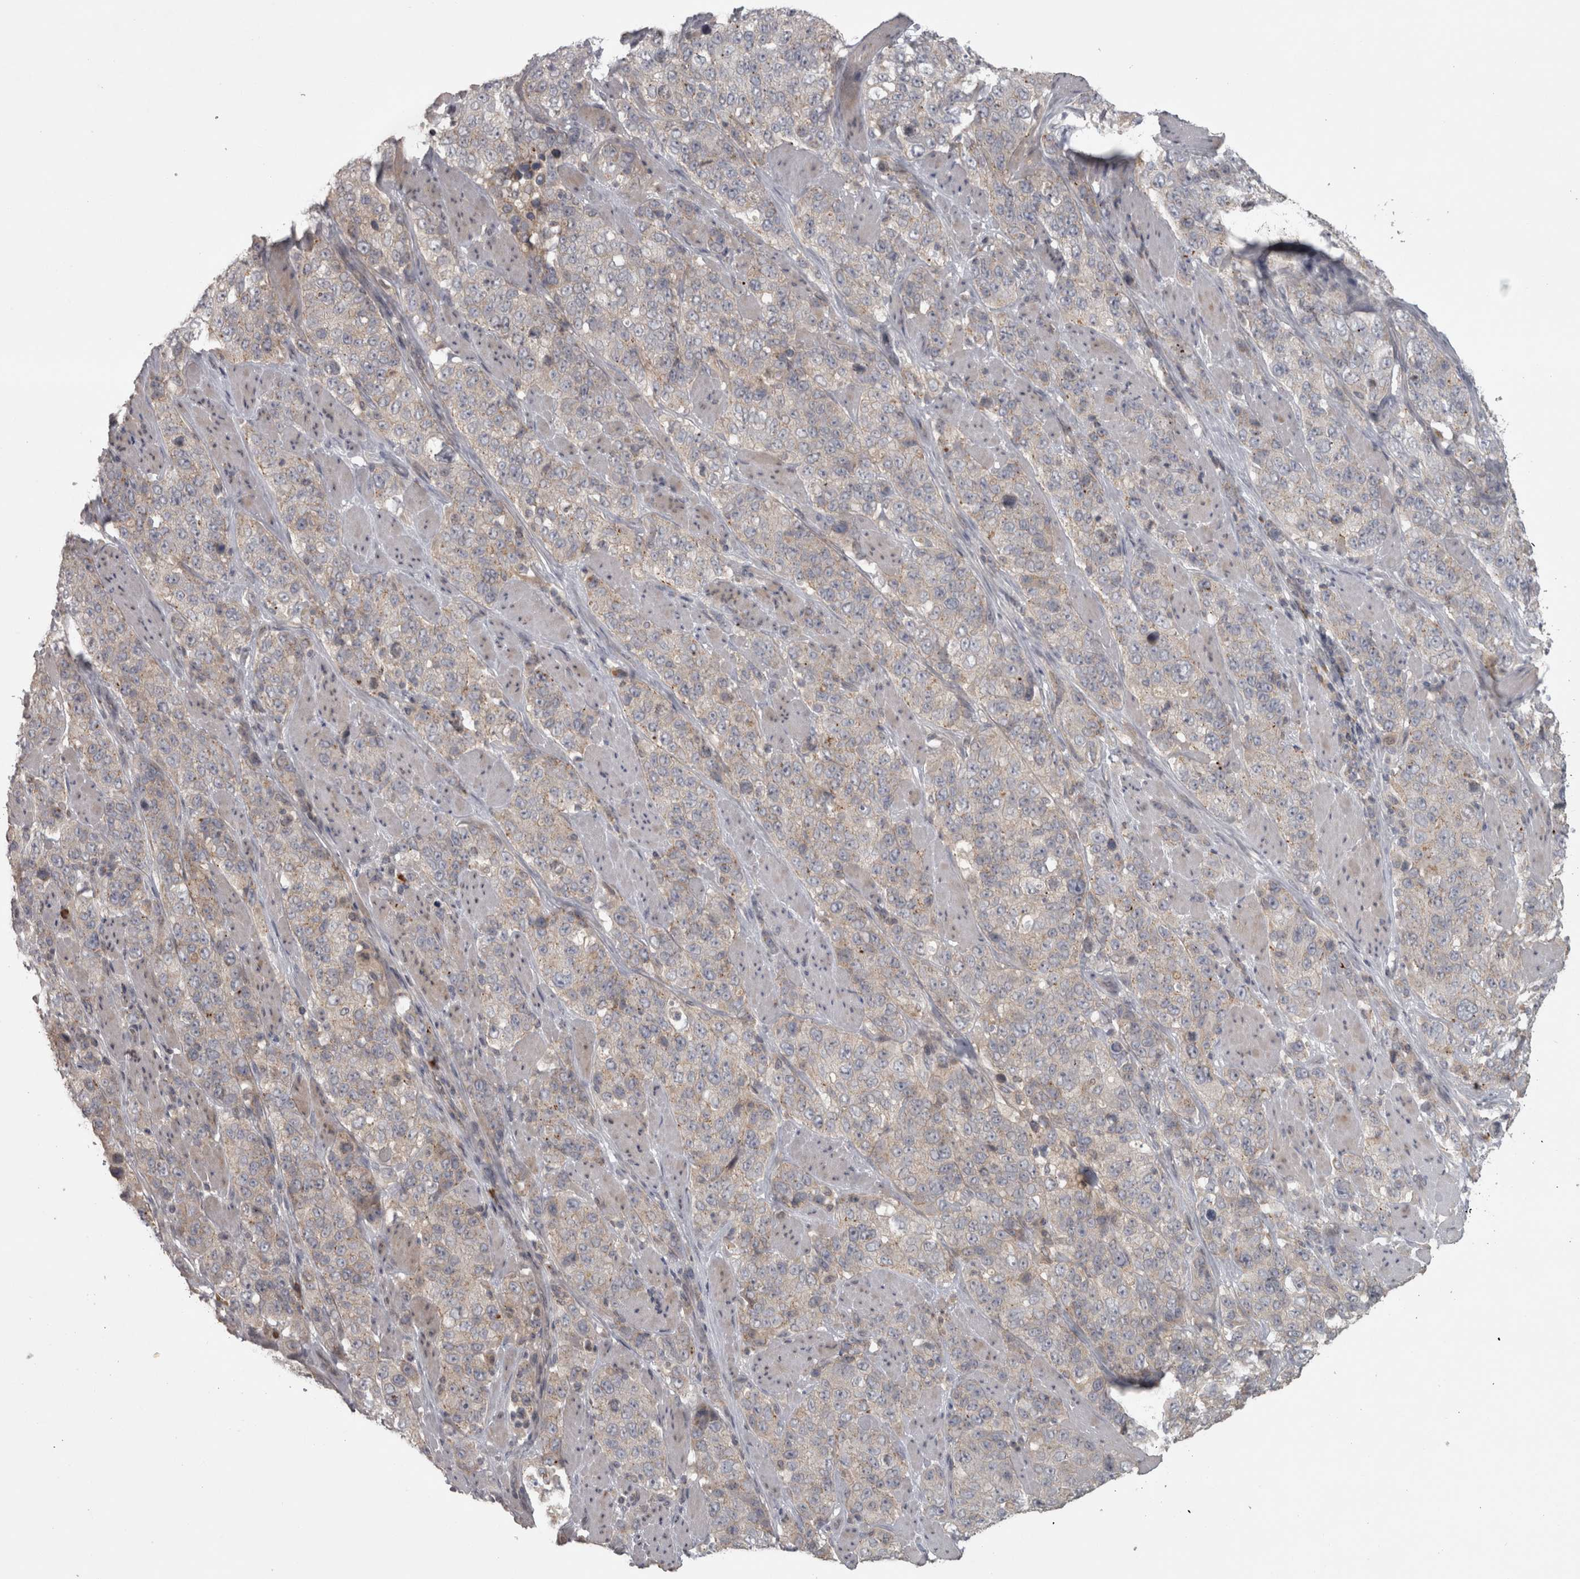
{"staining": {"intensity": "weak", "quantity": "25%-75%", "location": "cytoplasmic/membranous"}, "tissue": "stomach cancer", "cell_type": "Tumor cells", "image_type": "cancer", "snomed": [{"axis": "morphology", "description": "Adenocarcinoma, NOS"}, {"axis": "topography", "description": "Stomach"}], "caption": "DAB immunohistochemical staining of human adenocarcinoma (stomach) exhibits weak cytoplasmic/membranous protein expression in approximately 25%-75% of tumor cells. (IHC, brightfield microscopy, high magnification).", "gene": "SLCO5A1", "patient": {"sex": "male", "age": 48}}